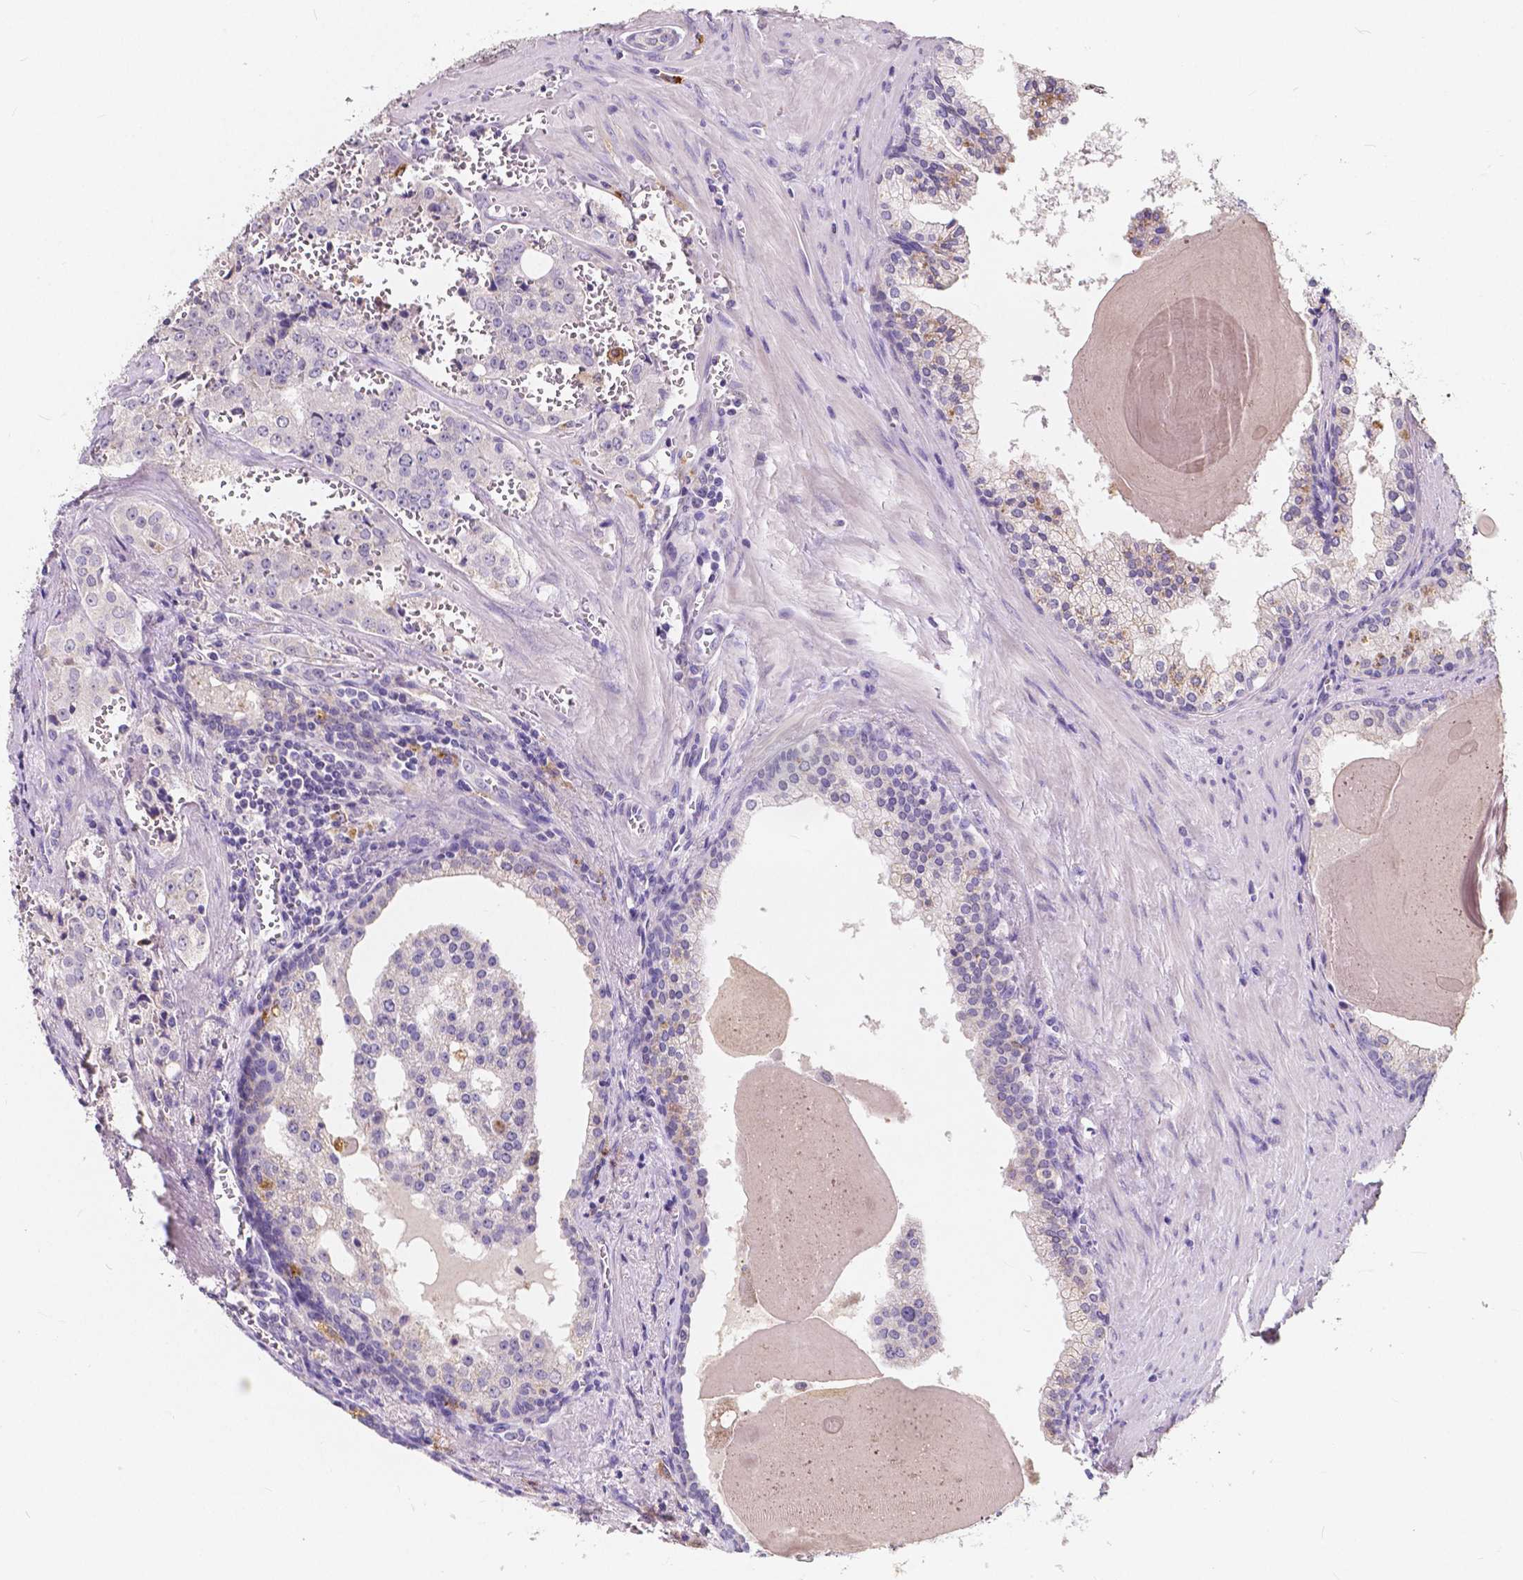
{"staining": {"intensity": "negative", "quantity": "none", "location": "none"}, "tissue": "prostate cancer", "cell_type": "Tumor cells", "image_type": "cancer", "snomed": [{"axis": "morphology", "description": "Adenocarcinoma, High grade"}, {"axis": "topography", "description": "Prostate"}], "caption": "The micrograph demonstrates no significant staining in tumor cells of prostate high-grade adenocarcinoma. The staining was performed using DAB to visualize the protein expression in brown, while the nuclei were stained in blue with hematoxylin (Magnification: 20x).", "gene": "ACP5", "patient": {"sex": "male", "age": 68}}